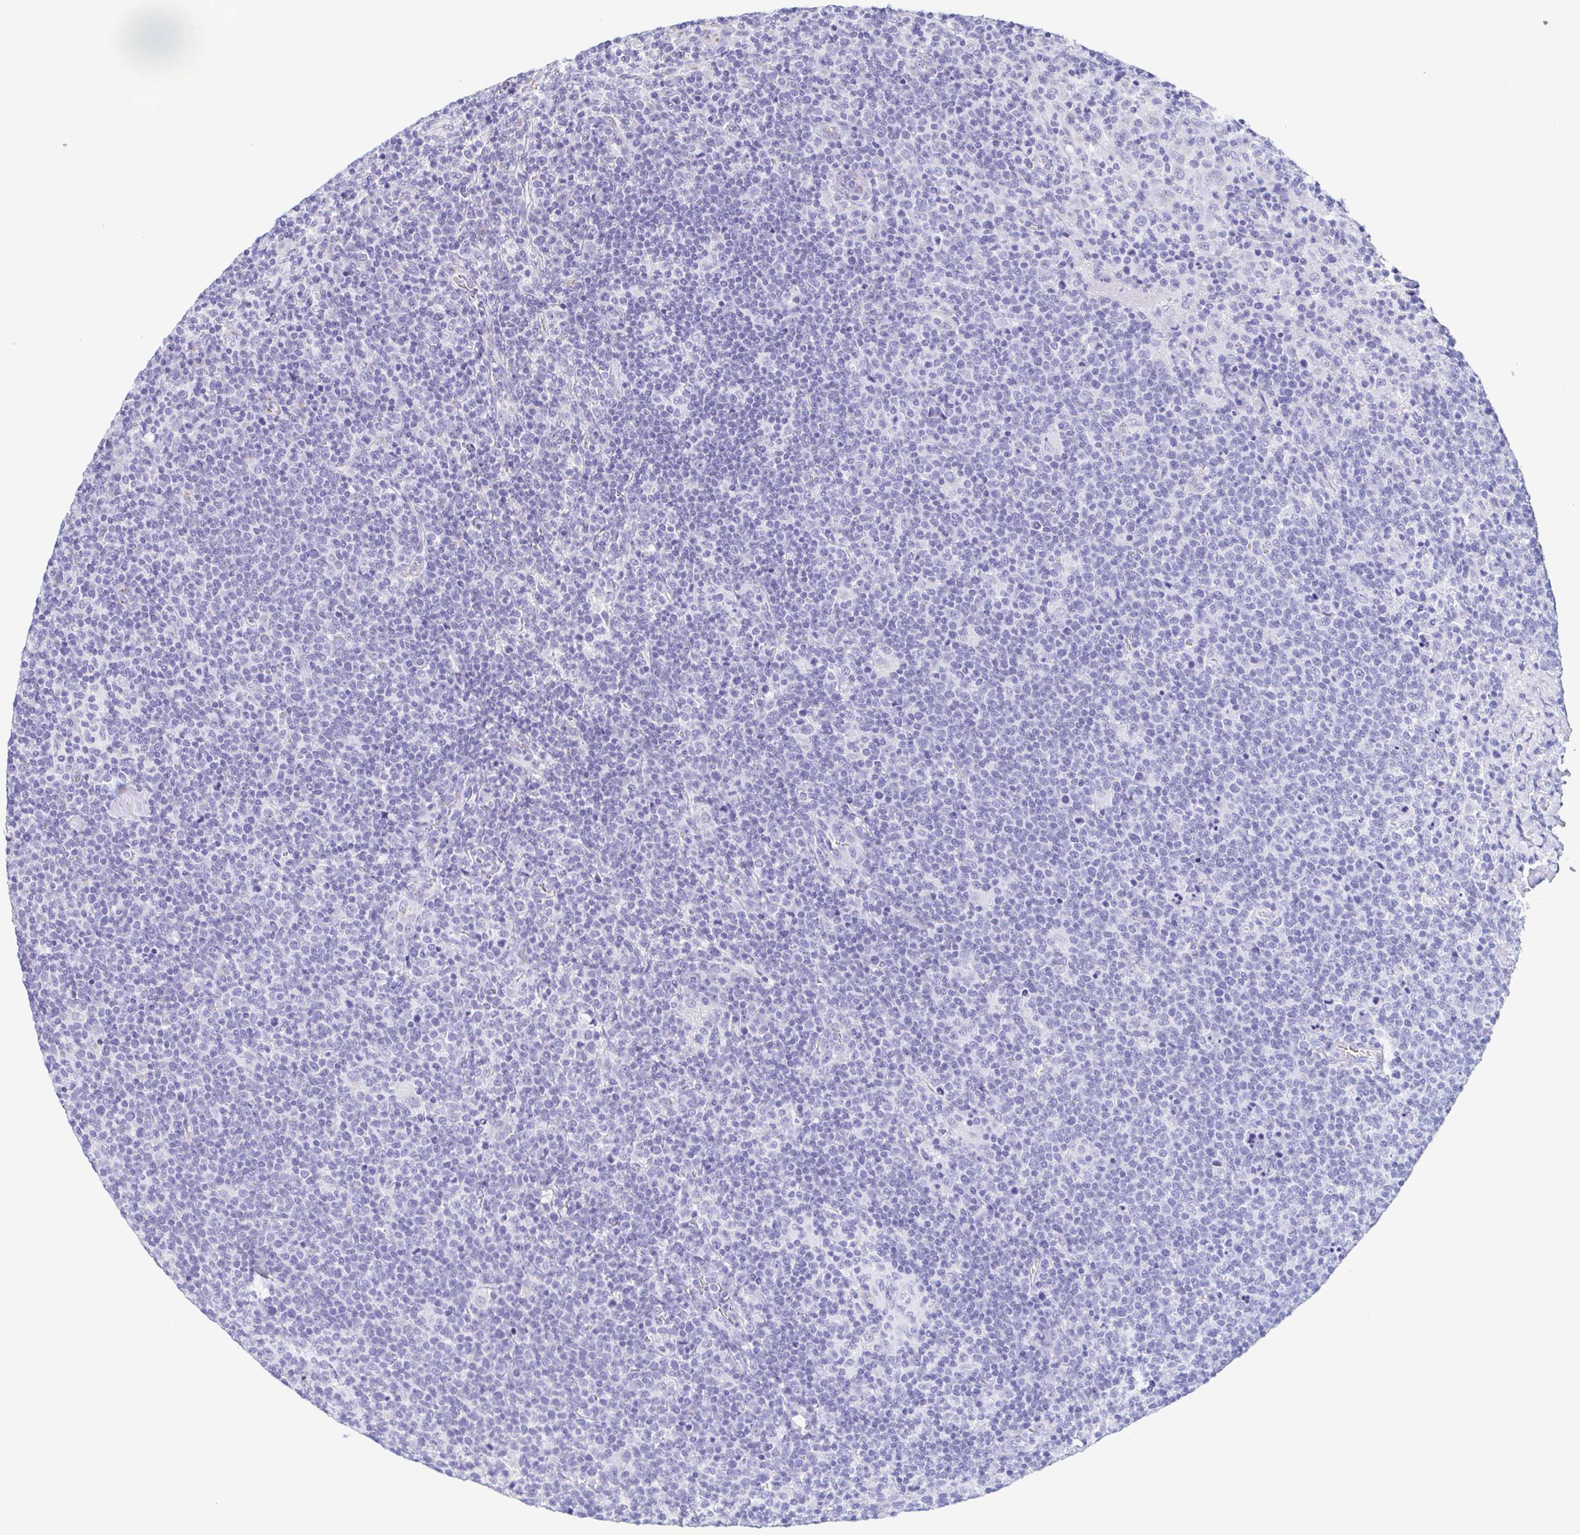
{"staining": {"intensity": "negative", "quantity": "none", "location": "none"}, "tissue": "lymphoma", "cell_type": "Tumor cells", "image_type": "cancer", "snomed": [{"axis": "morphology", "description": "Malignant lymphoma, non-Hodgkin's type, High grade"}, {"axis": "topography", "description": "Lymph node"}], "caption": "DAB immunohistochemical staining of human malignant lymphoma, non-Hodgkin's type (high-grade) exhibits no significant expression in tumor cells.", "gene": "SULT1B1", "patient": {"sex": "male", "age": 61}}